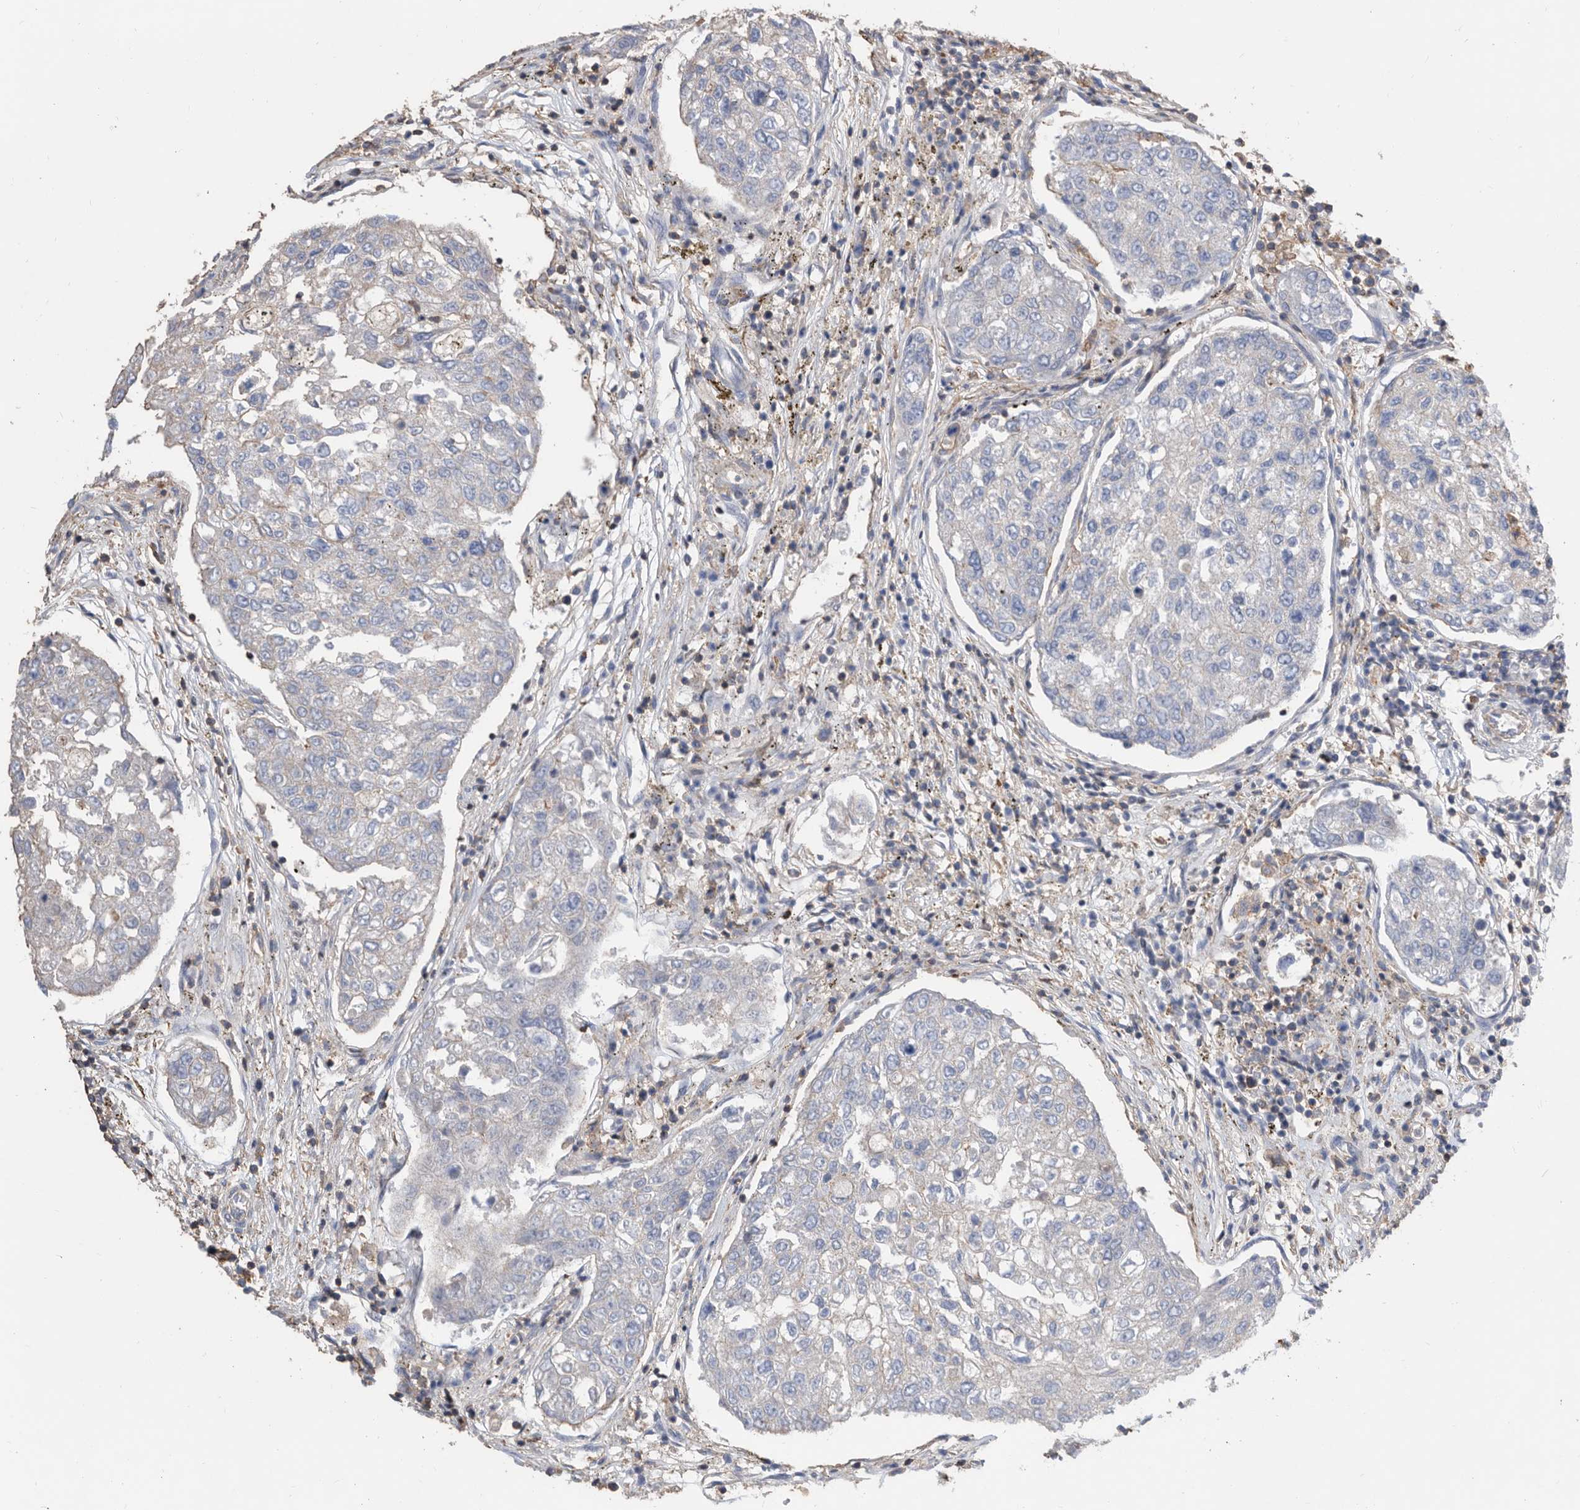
{"staining": {"intensity": "negative", "quantity": "none", "location": "none"}, "tissue": "urothelial cancer", "cell_type": "Tumor cells", "image_type": "cancer", "snomed": [{"axis": "morphology", "description": "Urothelial carcinoma, High grade"}, {"axis": "topography", "description": "Lymph node"}, {"axis": "topography", "description": "Urinary bladder"}], "caption": "Immunohistochemical staining of urothelial carcinoma (high-grade) displays no significant staining in tumor cells.", "gene": "MS4A4A", "patient": {"sex": "male", "age": 51}}